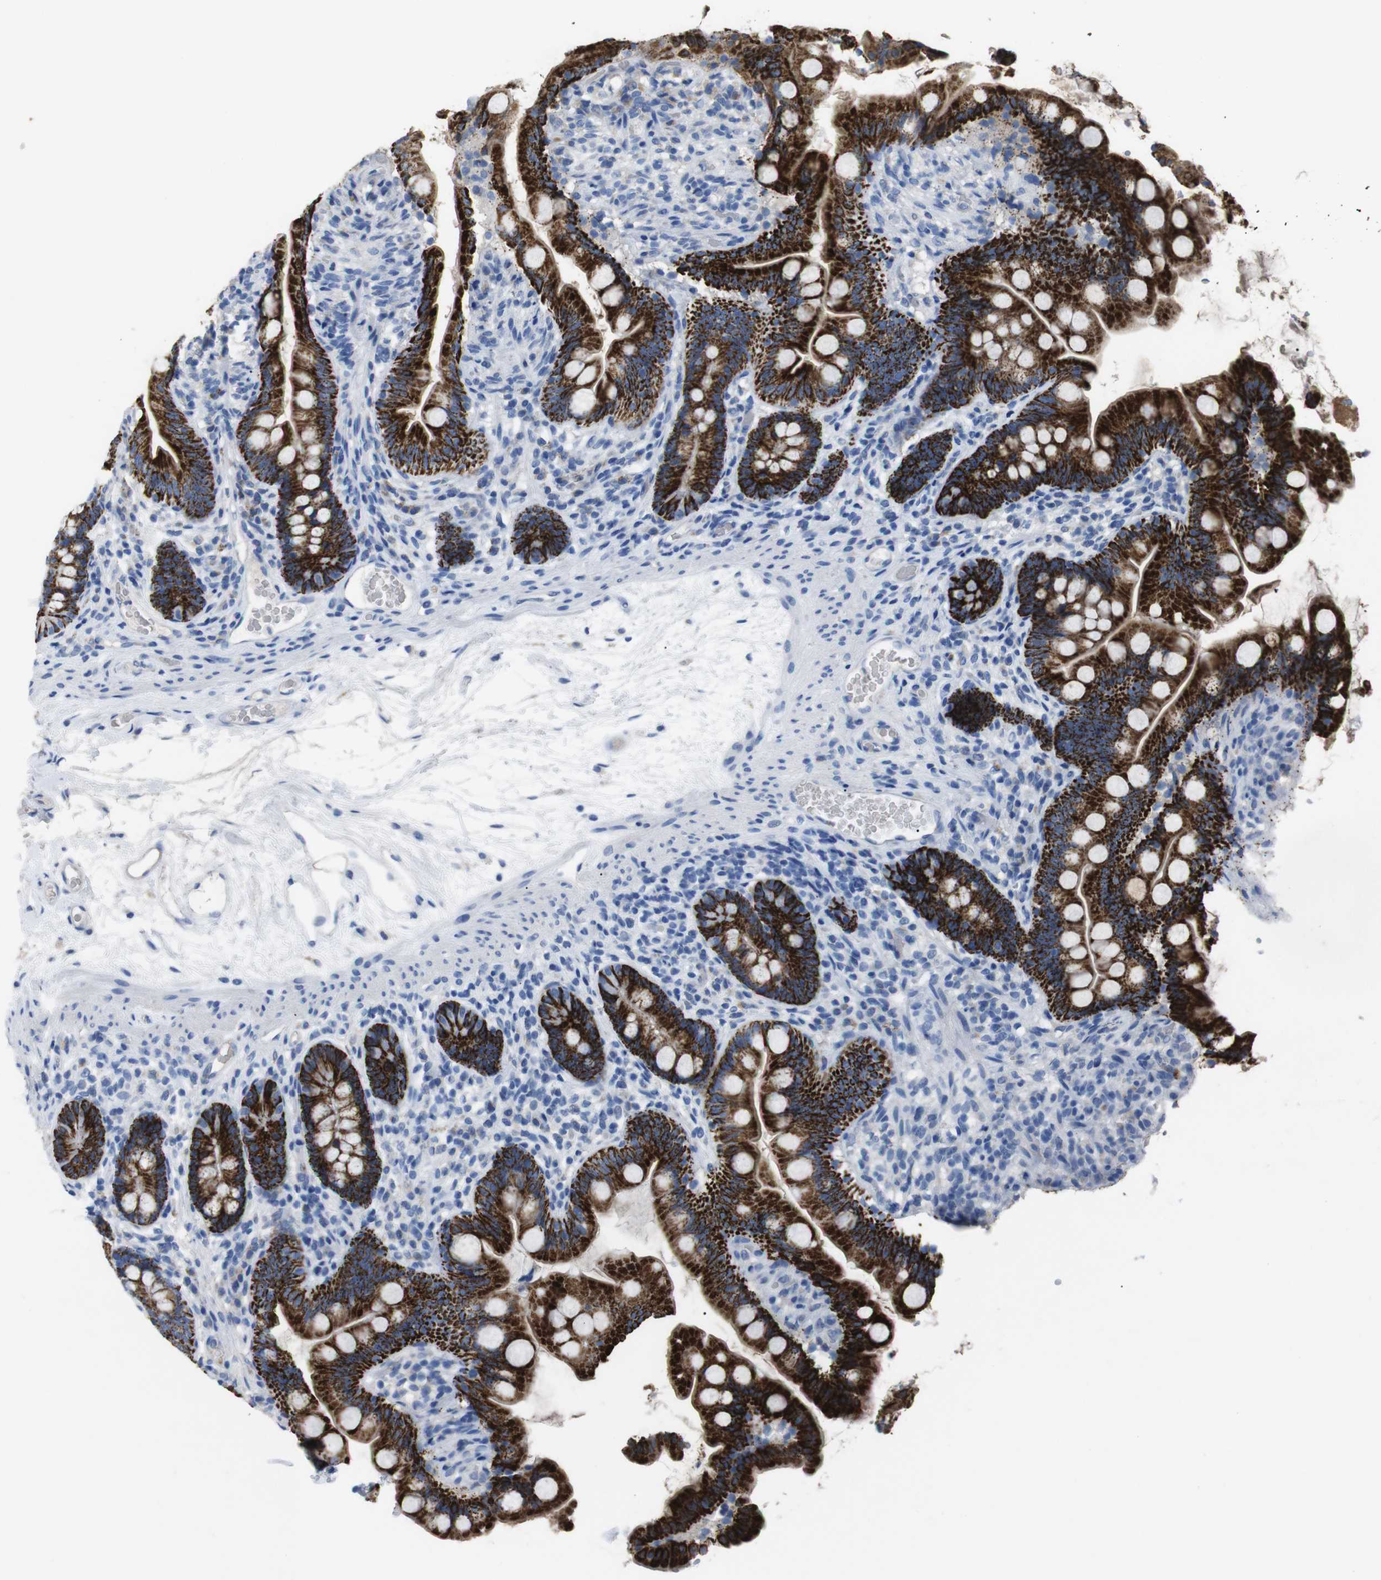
{"staining": {"intensity": "strong", "quantity": ">75%", "location": "cytoplasmic/membranous"}, "tissue": "small intestine", "cell_type": "Glandular cells", "image_type": "normal", "snomed": [{"axis": "morphology", "description": "Normal tissue, NOS"}, {"axis": "topography", "description": "Small intestine"}], "caption": "This image reveals IHC staining of benign human small intestine, with high strong cytoplasmic/membranous staining in about >75% of glandular cells.", "gene": "GJB2", "patient": {"sex": "female", "age": 56}}